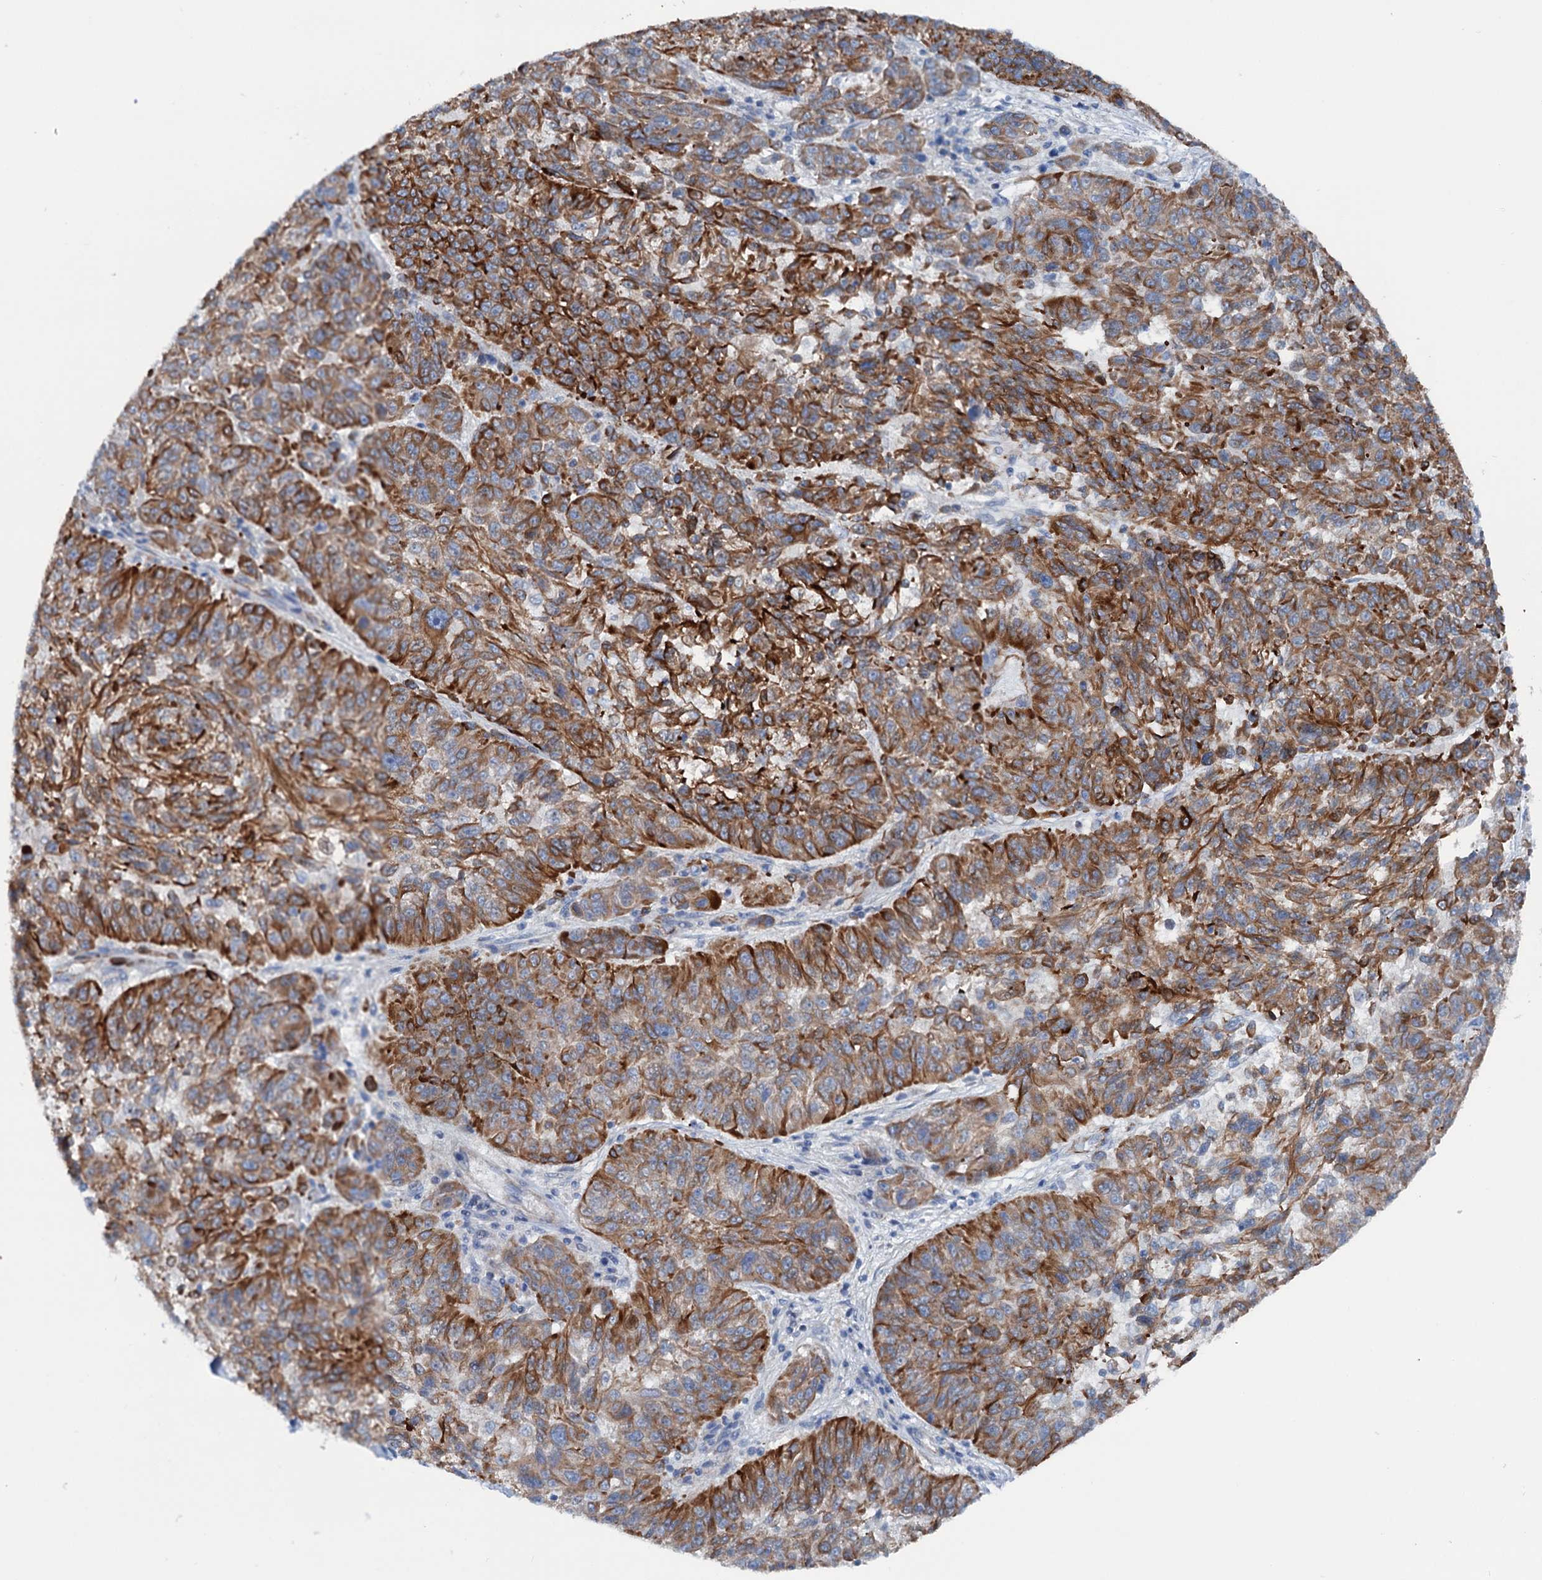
{"staining": {"intensity": "moderate", "quantity": ">75%", "location": "cytoplasmic/membranous"}, "tissue": "melanoma", "cell_type": "Tumor cells", "image_type": "cancer", "snomed": [{"axis": "morphology", "description": "Malignant melanoma, NOS"}, {"axis": "topography", "description": "Skin"}], "caption": "Protein staining of melanoma tissue shows moderate cytoplasmic/membranous positivity in approximately >75% of tumor cells.", "gene": "CALCOCO1", "patient": {"sex": "male", "age": 53}}